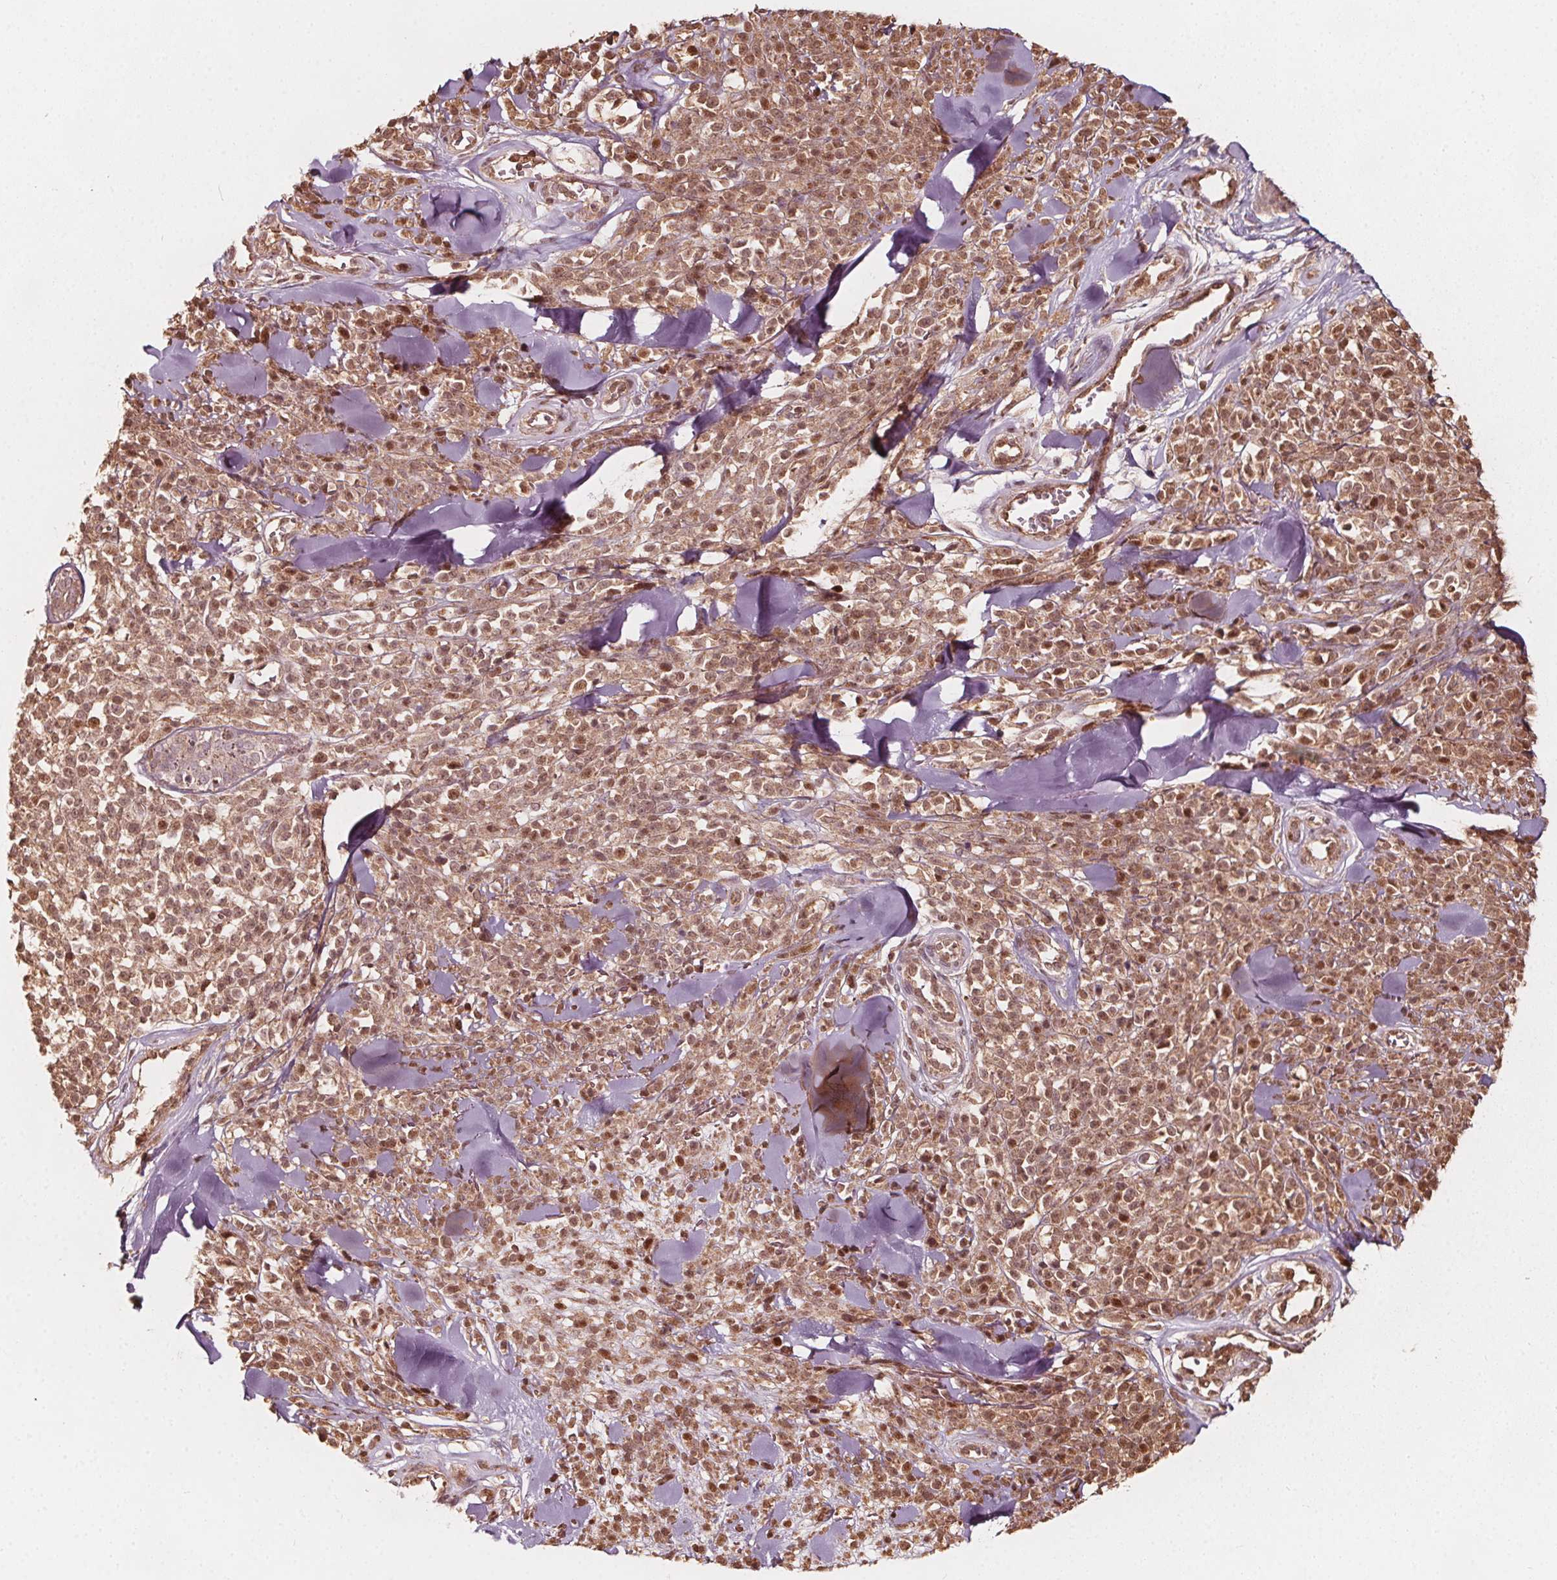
{"staining": {"intensity": "moderate", "quantity": ">75%", "location": "cytoplasmic/membranous,nuclear"}, "tissue": "melanoma", "cell_type": "Tumor cells", "image_type": "cancer", "snomed": [{"axis": "morphology", "description": "Malignant melanoma, NOS"}, {"axis": "topography", "description": "Skin"}, {"axis": "topography", "description": "Skin of trunk"}], "caption": "Moderate cytoplasmic/membranous and nuclear protein positivity is appreciated in about >75% of tumor cells in malignant melanoma.", "gene": "AIP", "patient": {"sex": "male", "age": 74}}